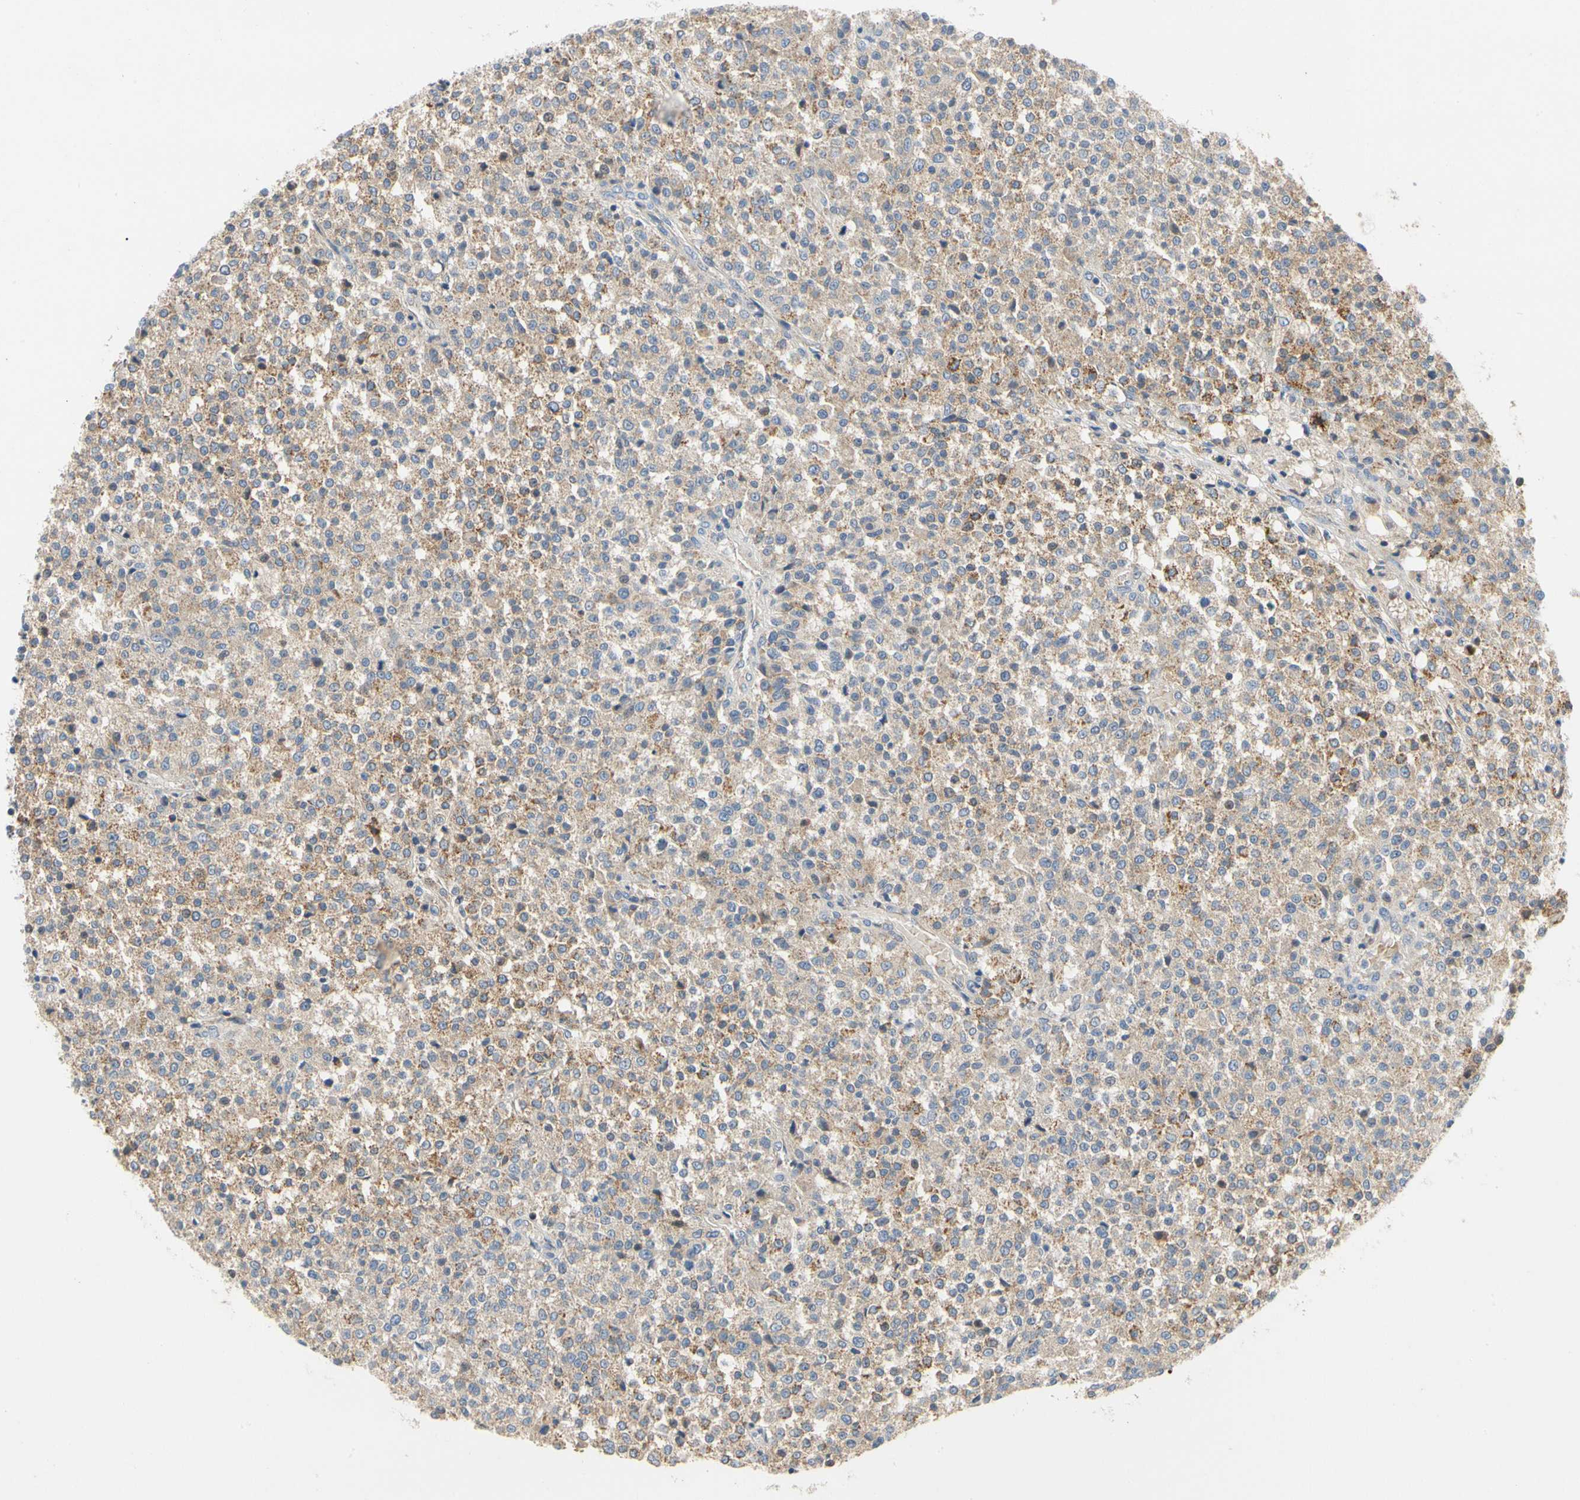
{"staining": {"intensity": "moderate", "quantity": ">75%", "location": "cytoplasmic/membranous"}, "tissue": "testis cancer", "cell_type": "Tumor cells", "image_type": "cancer", "snomed": [{"axis": "morphology", "description": "Seminoma, NOS"}, {"axis": "topography", "description": "Testis"}], "caption": "Testis seminoma tissue exhibits moderate cytoplasmic/membranous positivity in about >75% of tumor cells", "gene": "KLHDC8B", "patient": {"sex": "male", "age": 59}}